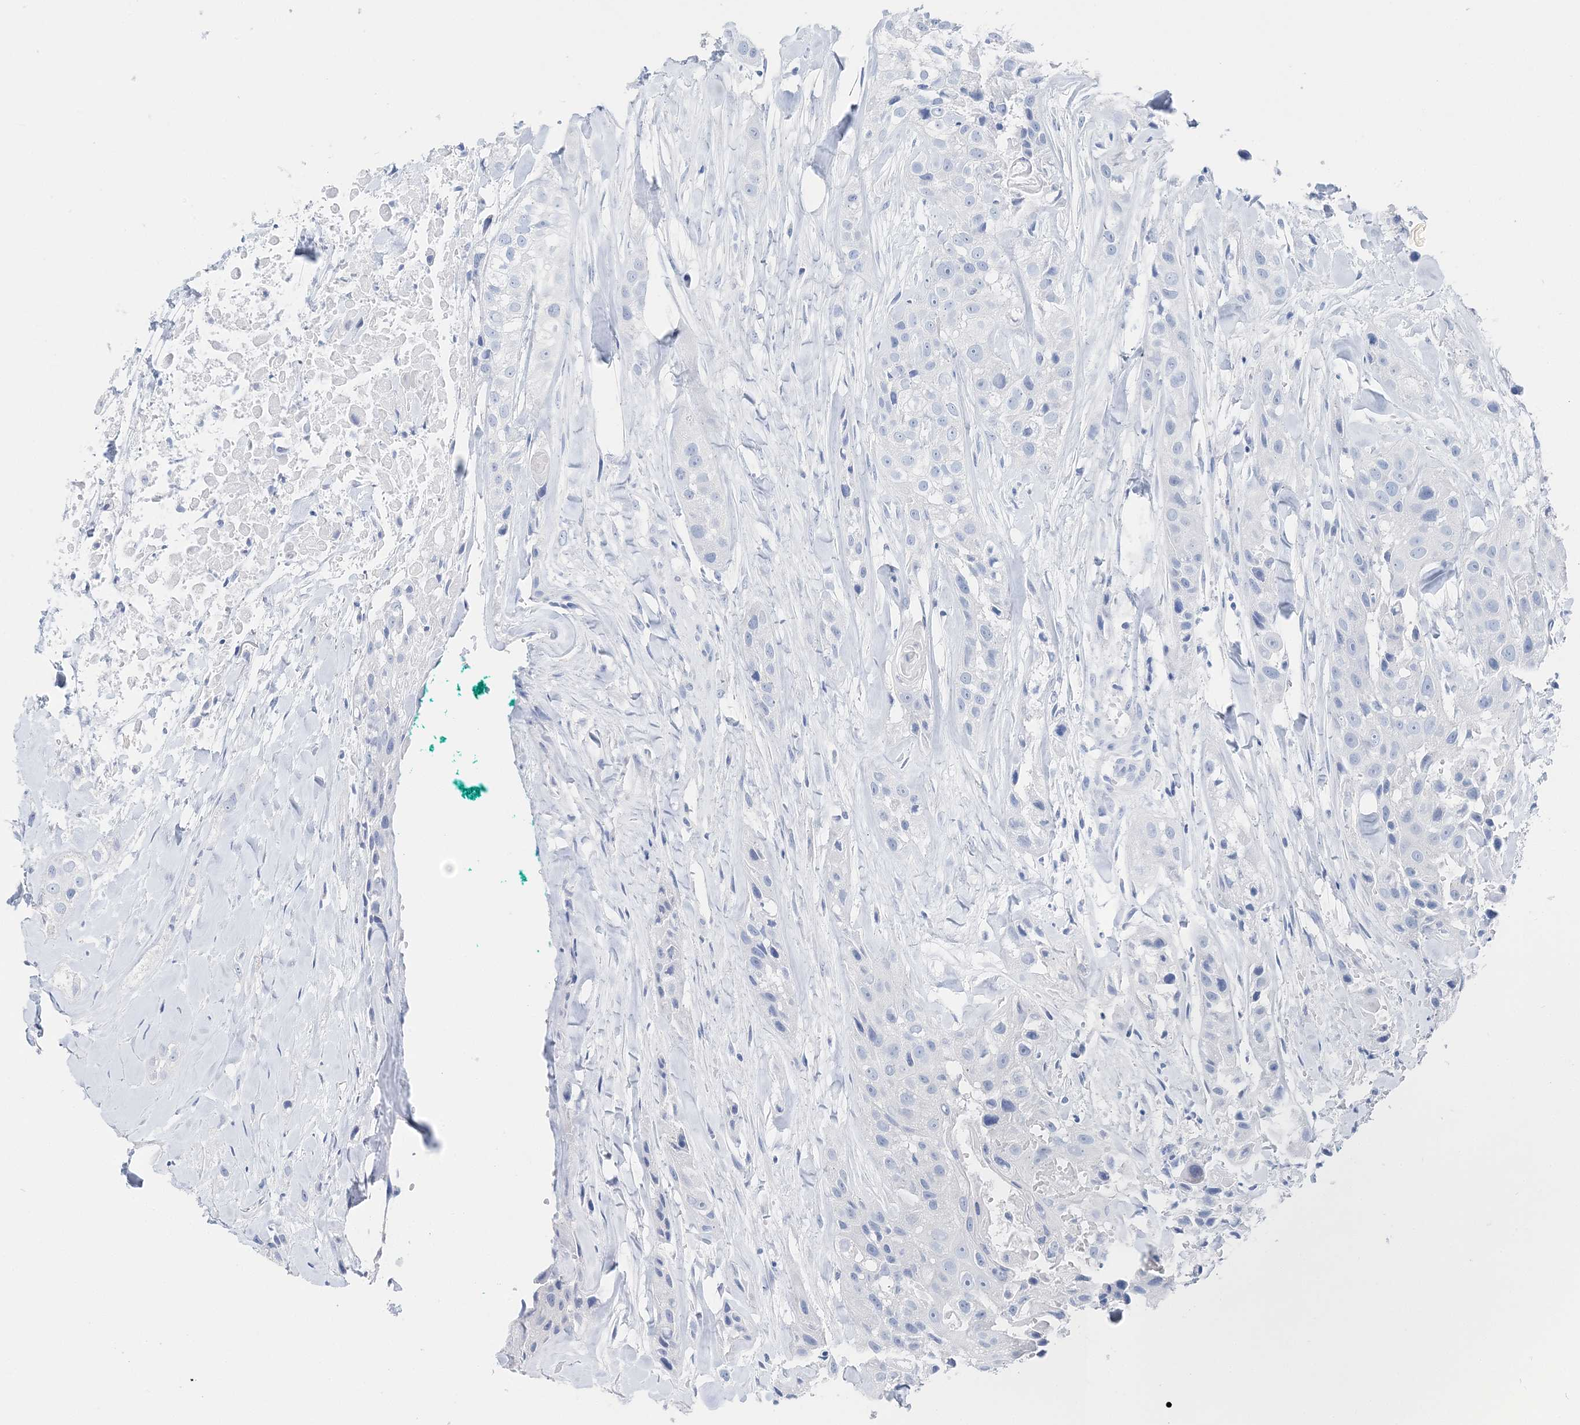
{"staining": {"intensity": "negative", "quantity": "none", "location": "none"}, "tissue": "head and neck cancer", "cell_type": "Tumor cells", "image_type": "cancer", "snomed": [{"axis": "morphology", "description": "Normal tissue, NOS"}, {"axis": "morphology", "description": "Squamous cell carcinoma, NOS"}, {"axis": "topography", "description": "Skeletal muscle"}, {"axis": "topography", "description": "Head-Neck"}], "caption": "DAB (3,3'-diaminobenzidine) immunohistochemical staining of head and neck cancer exhibits no significant staining in tumor cells.", "gene": "TSPYL6", "patient": {"sex": "male", "age": 51}}